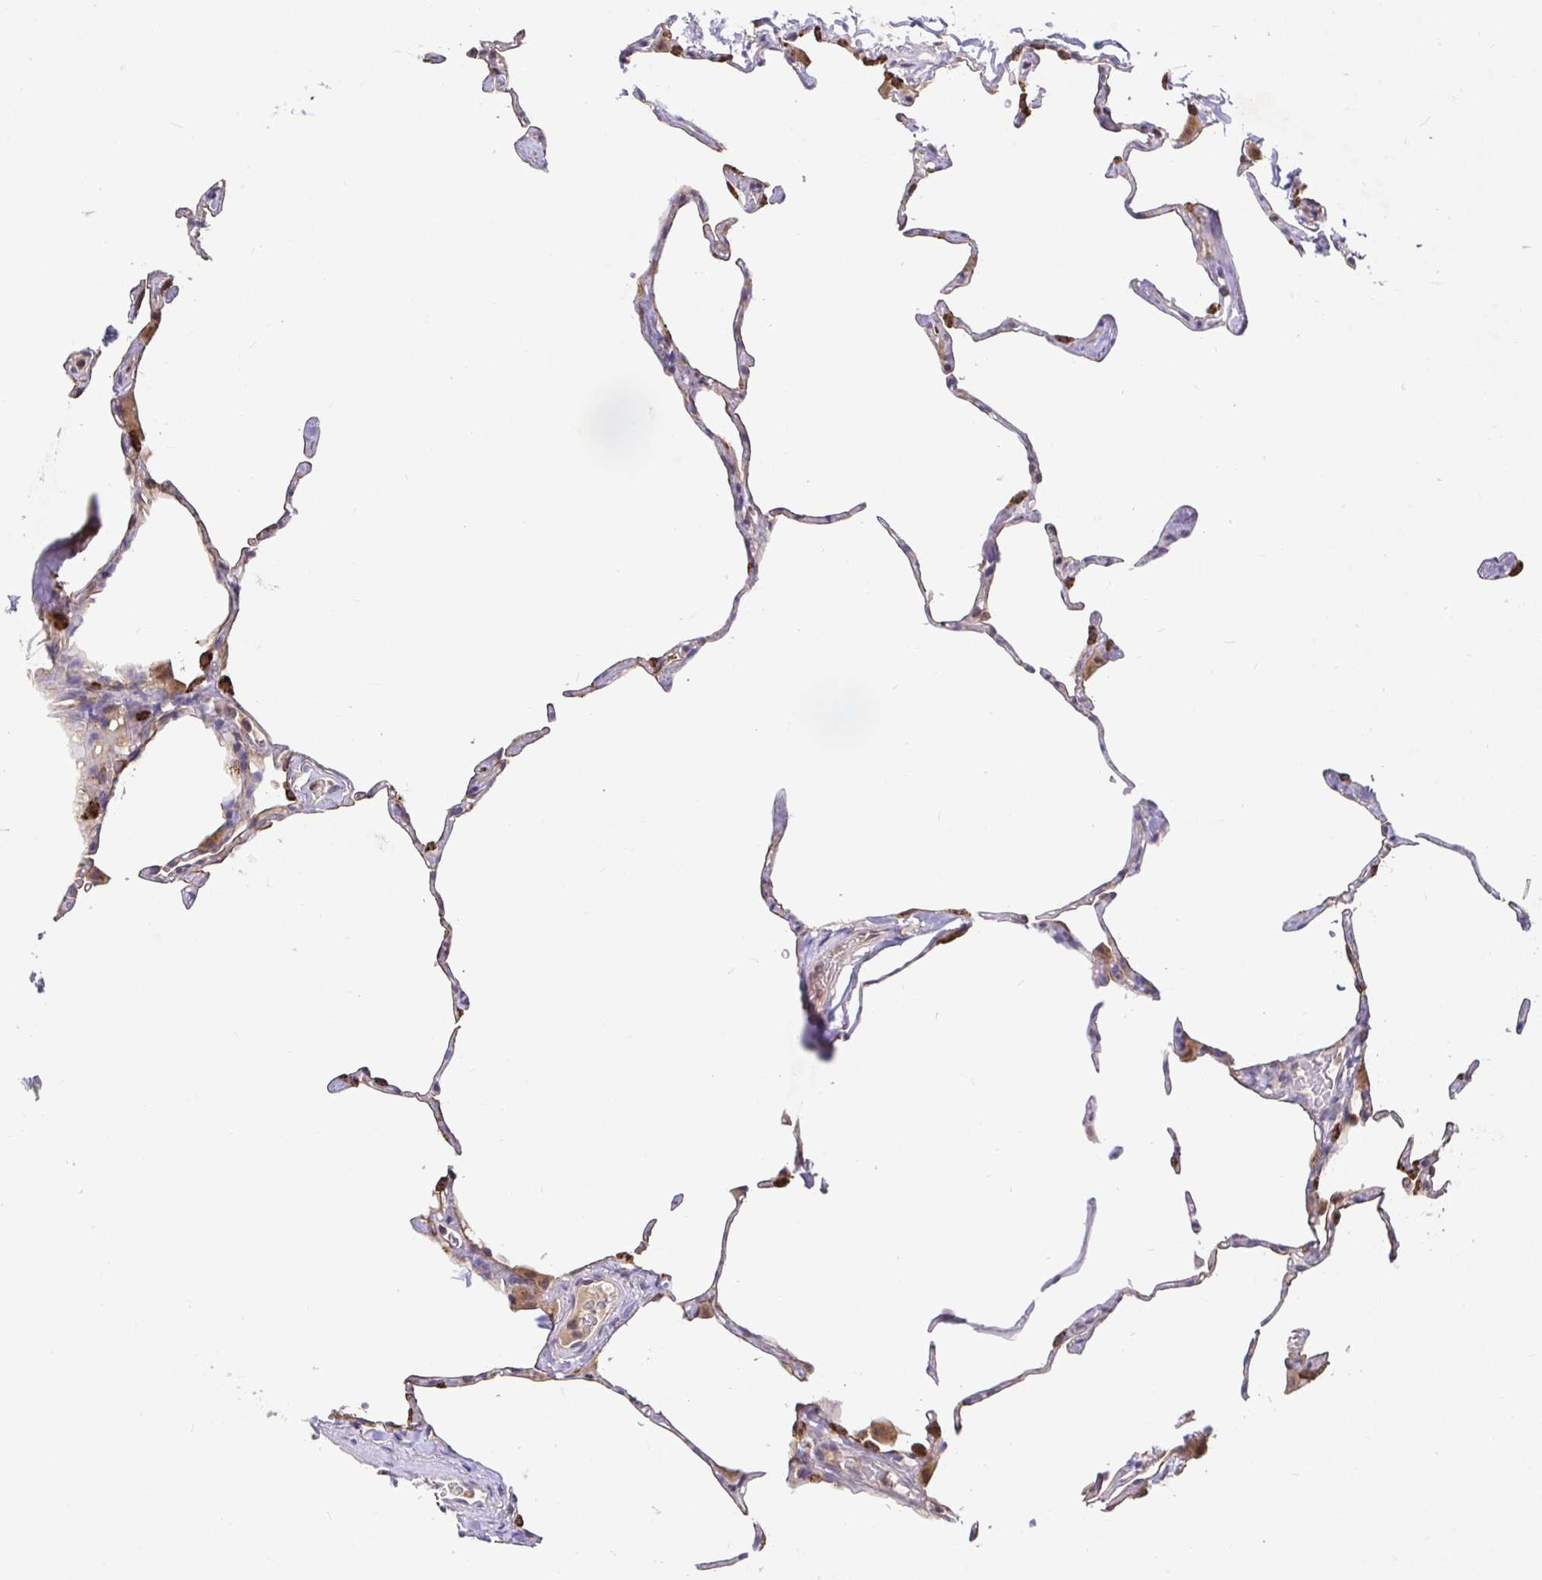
{"staining": {"intensity": "negative", "quantity": "none", "location": "none"}, "tissue": "lung", "cell_type": "Alveolar cells", "image_type": "normal", "snomed": [{"axis": "morphology", "description": "Normal tissue, NOS"}, {"axis": "topography", "description": "Lung"}], "caption": "A high-resolution micrograph shows immunohistochemistry (IHC) staining of unremarkable lung, which displays no significant staining in alveolar cells. (DAB IHC, high magnification).", "gene": "ELP1", "patient": {"sex": "male", "age": 65}}